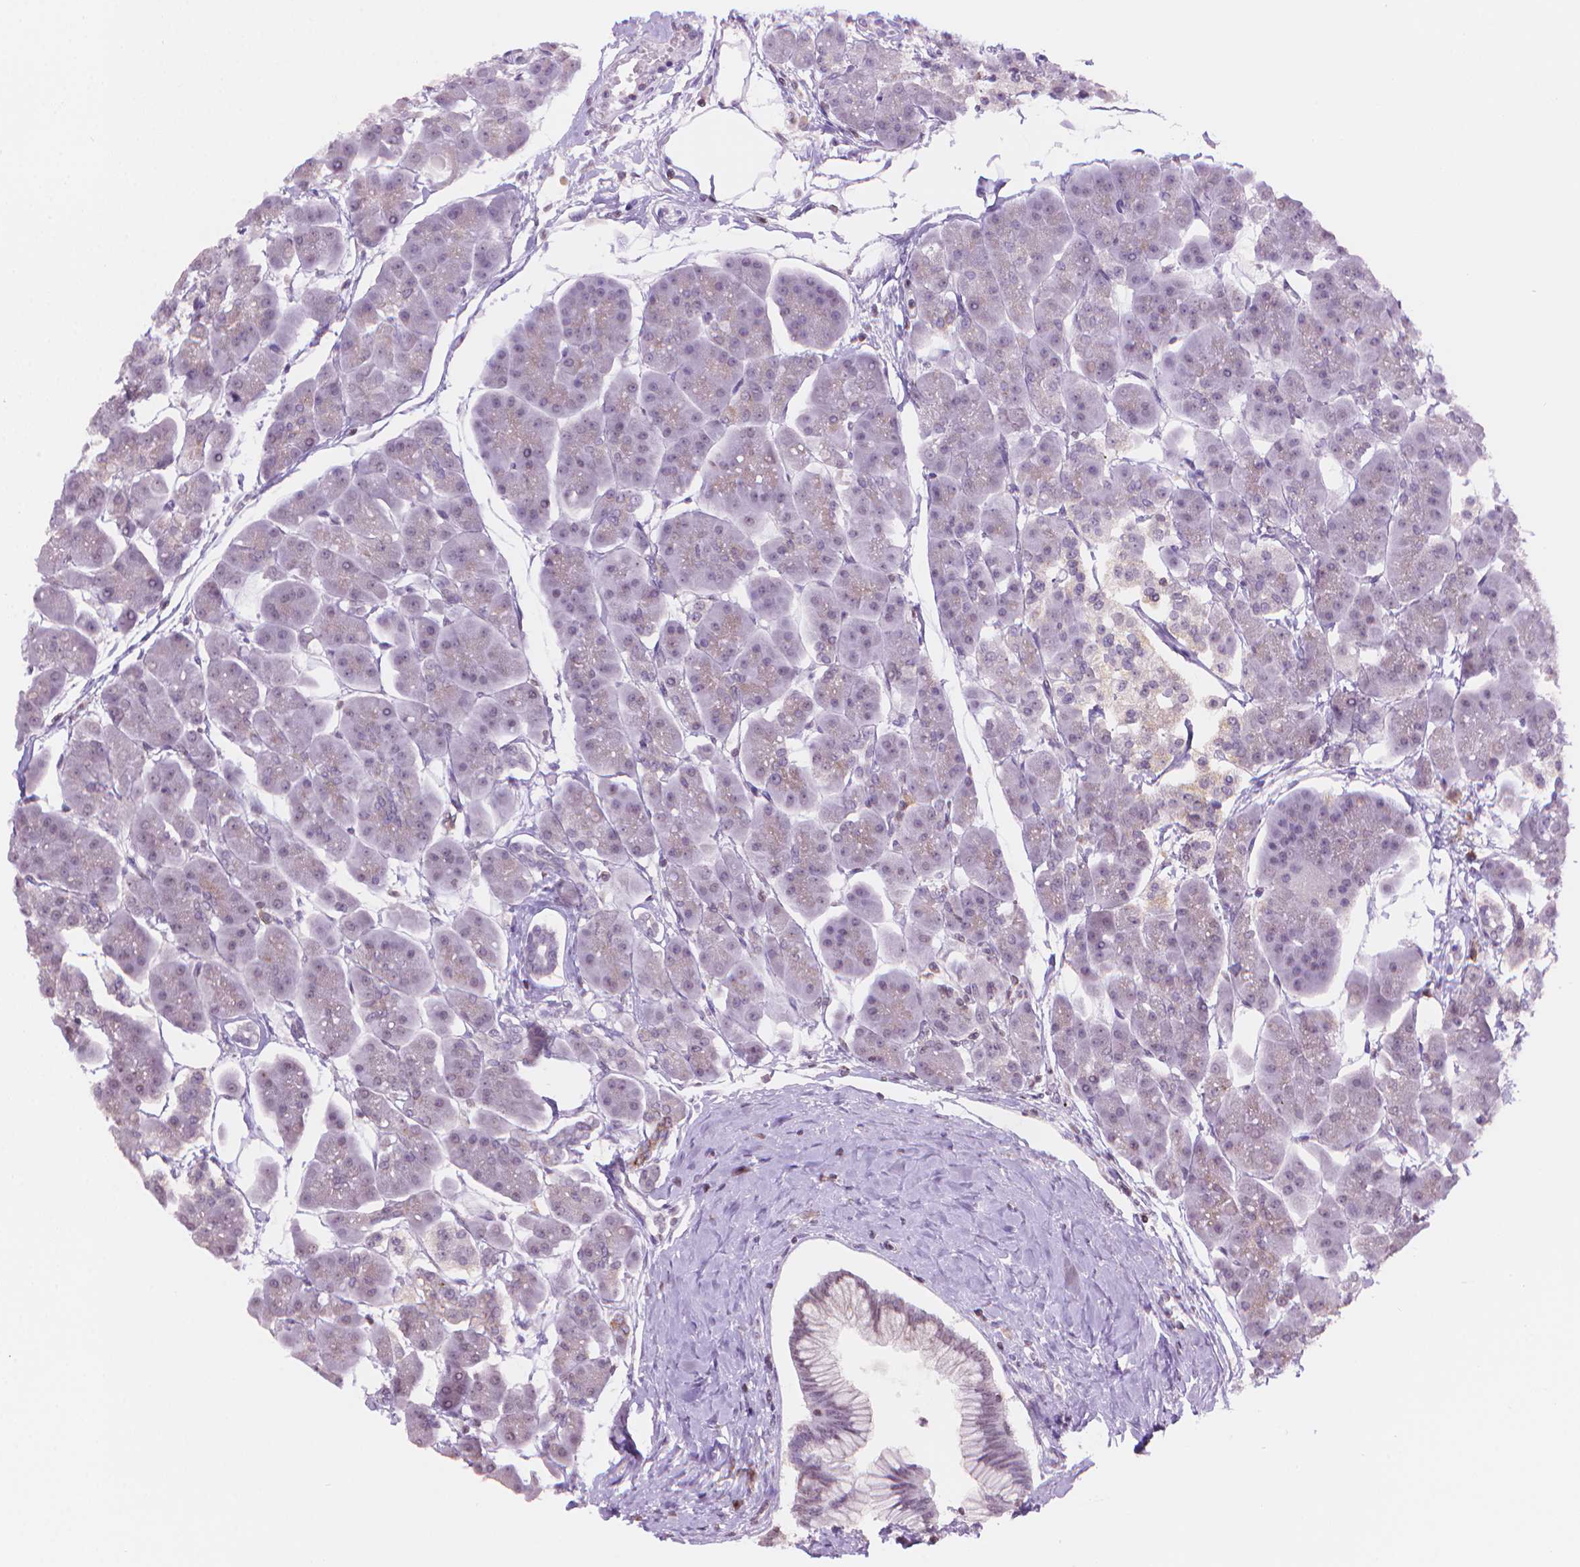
{"staining": {"intensity": "weak", "quantity": "<25%", "location": "cytoplasmic/membranous"}, "tissue": "pancreas", "cell_type": "Exocrine glandular cells", "image_type": "normal", "snomed": [{"axis": "morphology", "description": "Normal tissue, NOS"}, {"axis": "topography", "description": "Adipose tissue"}, {"axis": "topography", "description": "Pancreas"}, {"axis": "topography", "description": "Peripheral nerve tissue"}], "caption": "This is an immunohistochemistry image of benign pancreas. There is no positivity in exocrine glandular cells.", "gene": "TMEM184A", "patient": {"sex": "female", "age": 58}}